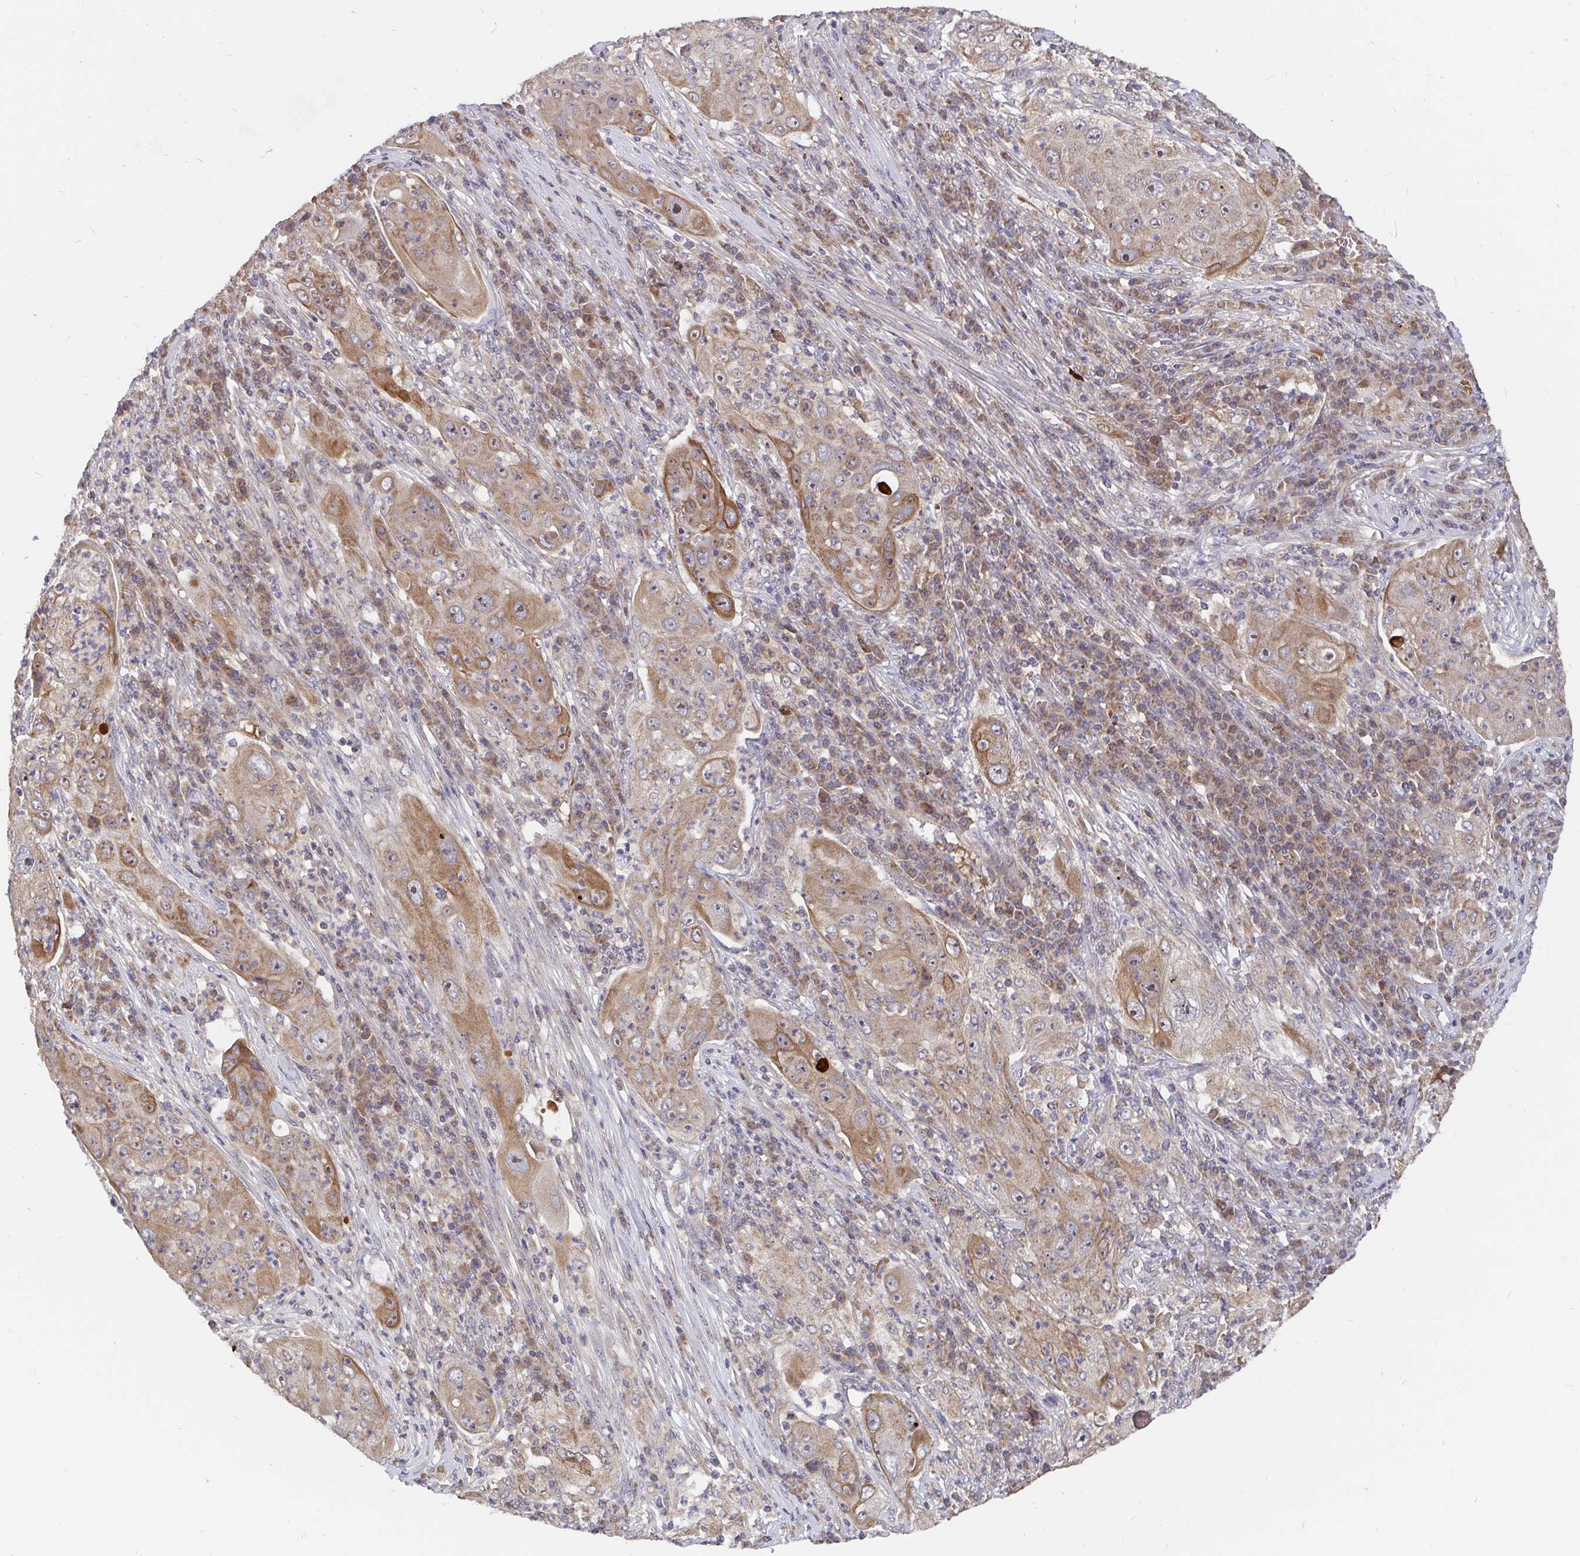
{"staining": {"intensity": "moderate", "quantity": ">75%", "location": "cytoplasmic/membranous"}, "tissue": "lung cancer", "cell_type": "Tumor cells", "image_type": "cancer", "snomed": [{"axis": "morphology", "description": "Squamous cell carcinoma, NOS"}, {"axis": "topography", "description": "Lung"}], "caption": "Immunohistochemistry (IHC) staining of lung cancer (squamous cell carcinoma), which exhibits medium levels of moderate cytoplasmic/membranous staining in about >75% of tumor cells indicating moderate cytoplasmic/membranous protein positivity. The staining was performed using DAB (3,3'-diaminobenzidine) (brown) for protein detection and nuclei were counterstained in hematoxylin (blue).", "gene": "PDF", "patient": {"sex": "female", "age": 59}}